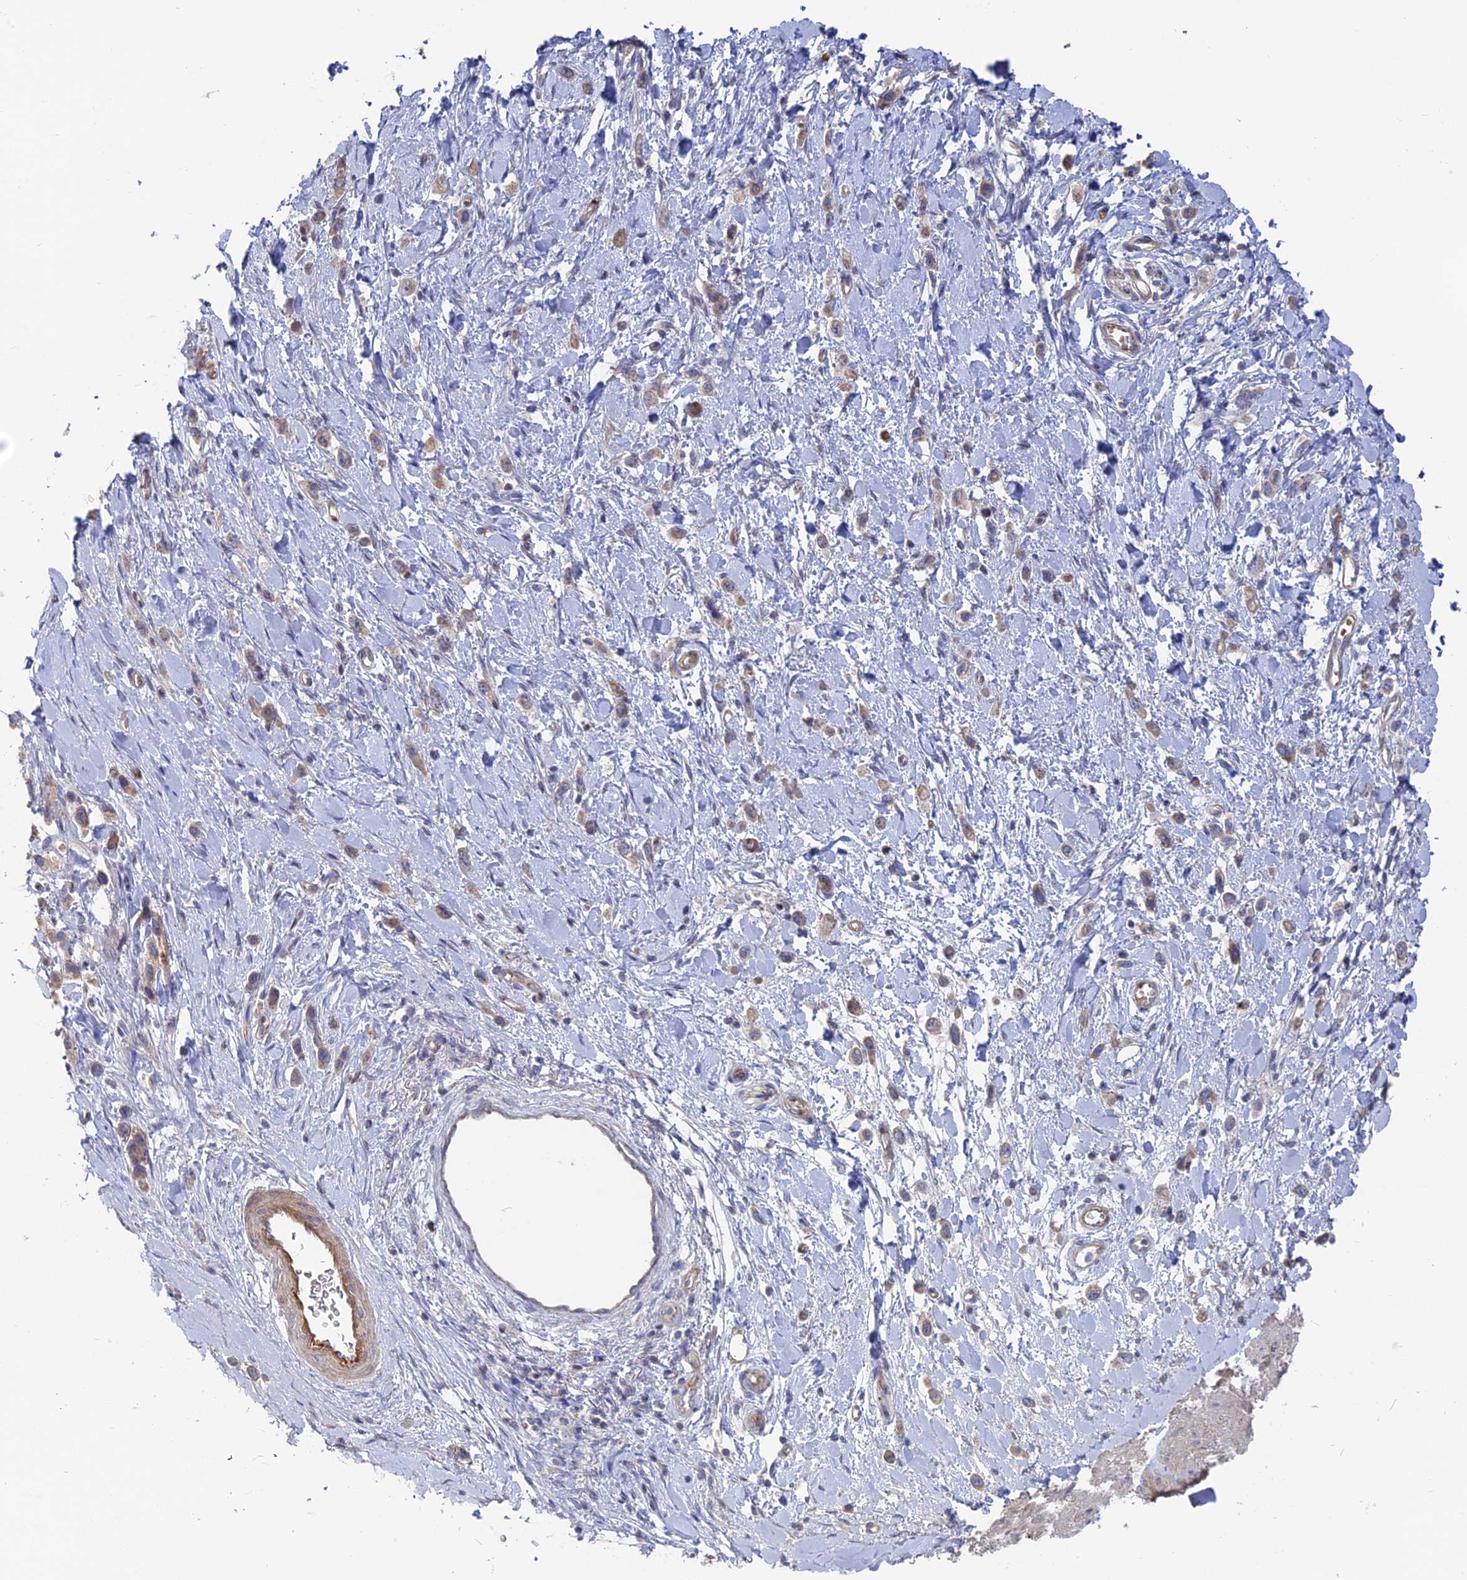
{"staining": {"intensity": "weak", "quantity": ">75%", "location": "cytoplasmic/membranous"}, "tissue": "stomach cancer", "cell_type": "Tumor cells", "image_type": "cancer", "snomed": [{"axis": "morphology", "description": "Adenocarcinoma, NOS"}, {"axis": "topography", "description": "Stomach"}], "caption": "This photomicrograph demonstrates stomach cancer (adenocarcinoma) stained with immunohistochemistry (IHC) to label a protein in brown. The cytoplasmic/membranous of tumor cells show weak positivity for the protein. Nuclei are counter-stained blue.", "gene": "TBC1D30", "patient": {"sex": "female", "age": 65}}